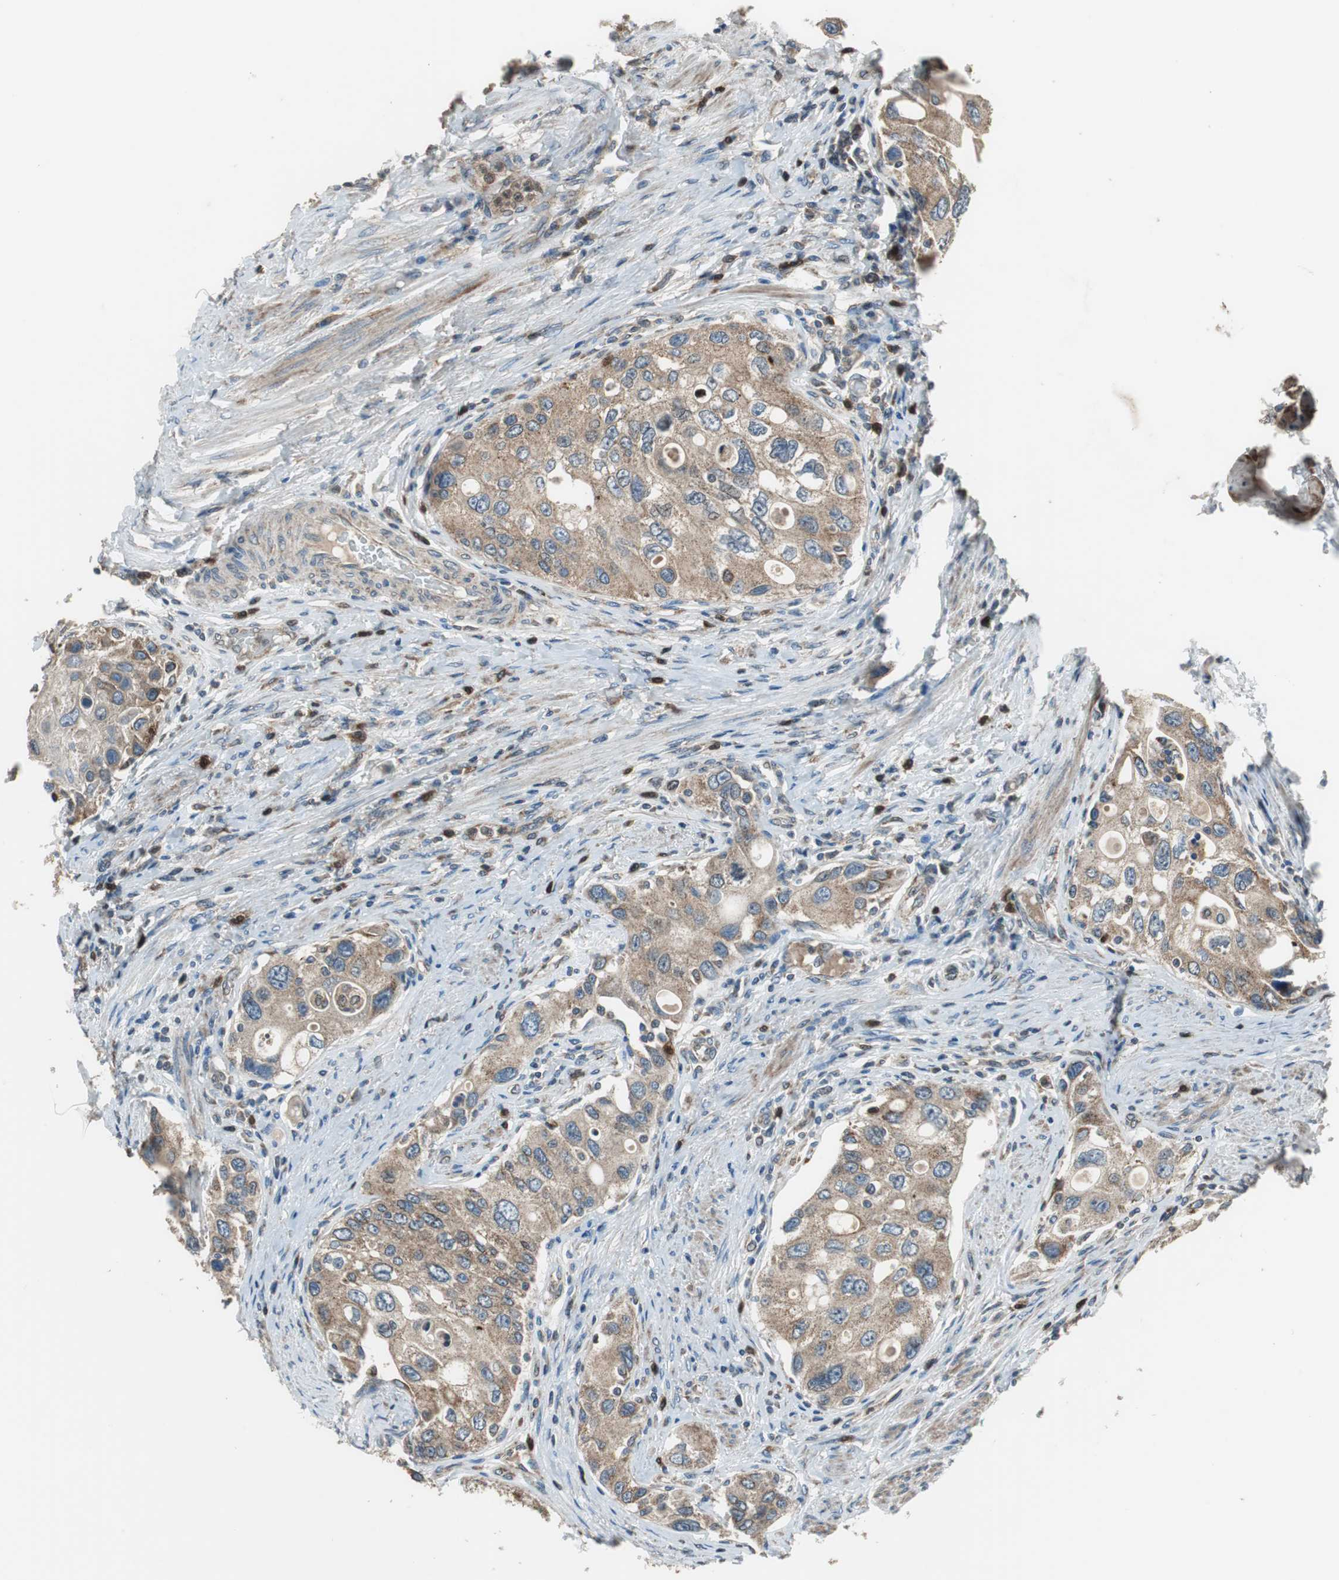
{"staining": {"intensity": "moderate", "quantity": ">75%", "location": "cytoplasmic/membranous"}, "tissue": "urothelial cancer", "cell_type": "Tumor cells", "image_type": "cancer", "snomed": [{"axis": "morphology", "description": "Urothelial carcinoma, High grade"}, {"axis": "topography", "description": "Urinary bladder"}], "caption": "Moderate cytoplasmic/membranous staining is present in approximately >75% of tumor cells in urothelial carcinoma (high-grade).", "gene": "PI4KB", "patient": {"sex": "female", "age": 56}}